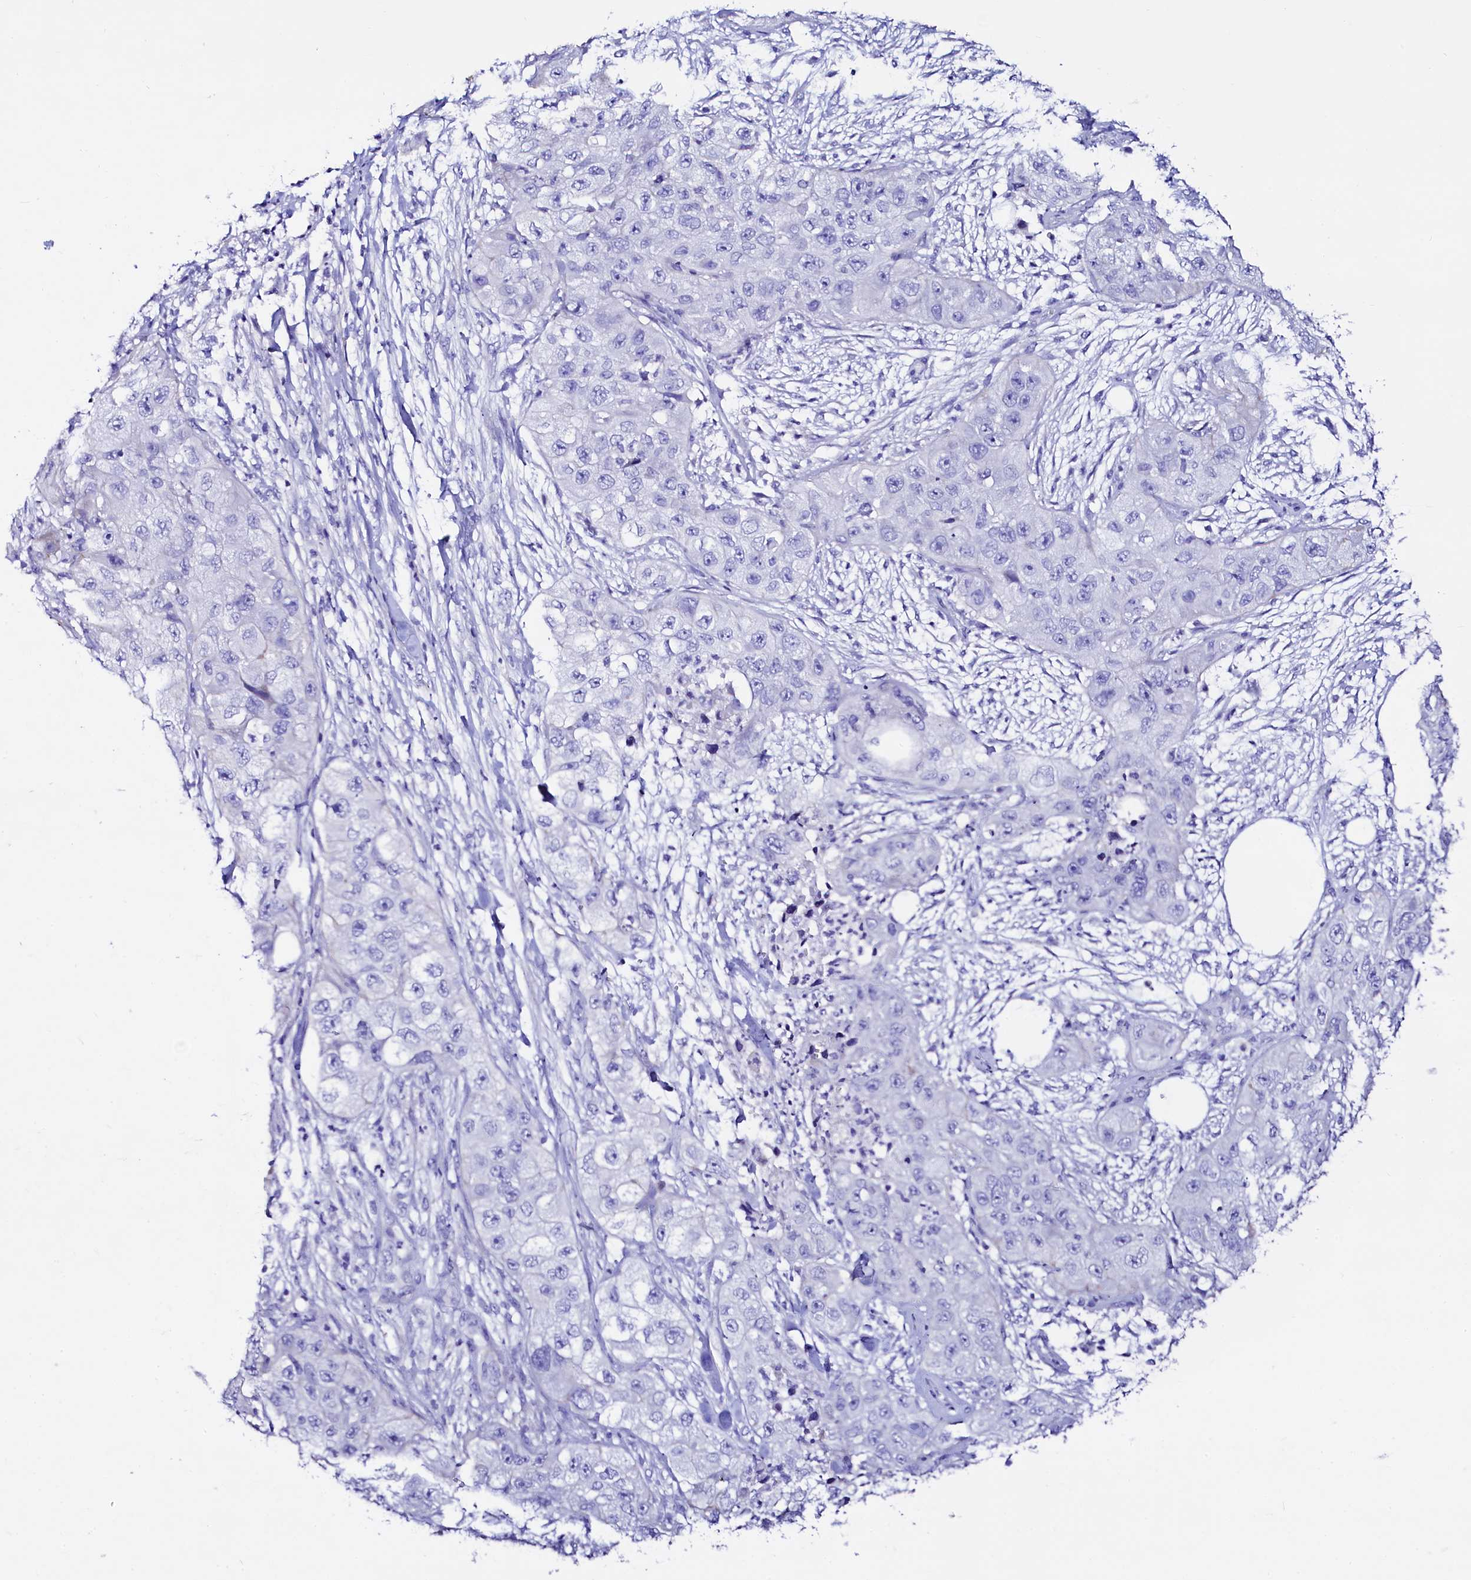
{"staining": {"intensity": "negative", "quantity": "none", "location": "none"}, "tissue": "skin cancer", "cell_type": "Tumor cells", "image_type": "cancer", "snomed": [{"axis": "morphology", "description": "Squamous cell carcinoma, NOS"}, {"axis": "topography", "description": "Skin"}, {"axis": "topography", "description": "Subcutis"}], "caption": "Tumor cells are negative for brown protein staining in skin cancer (squamous cell carcinoma).", "gene": "RBP3", "patient": {"sex": "male", "age": 73}}